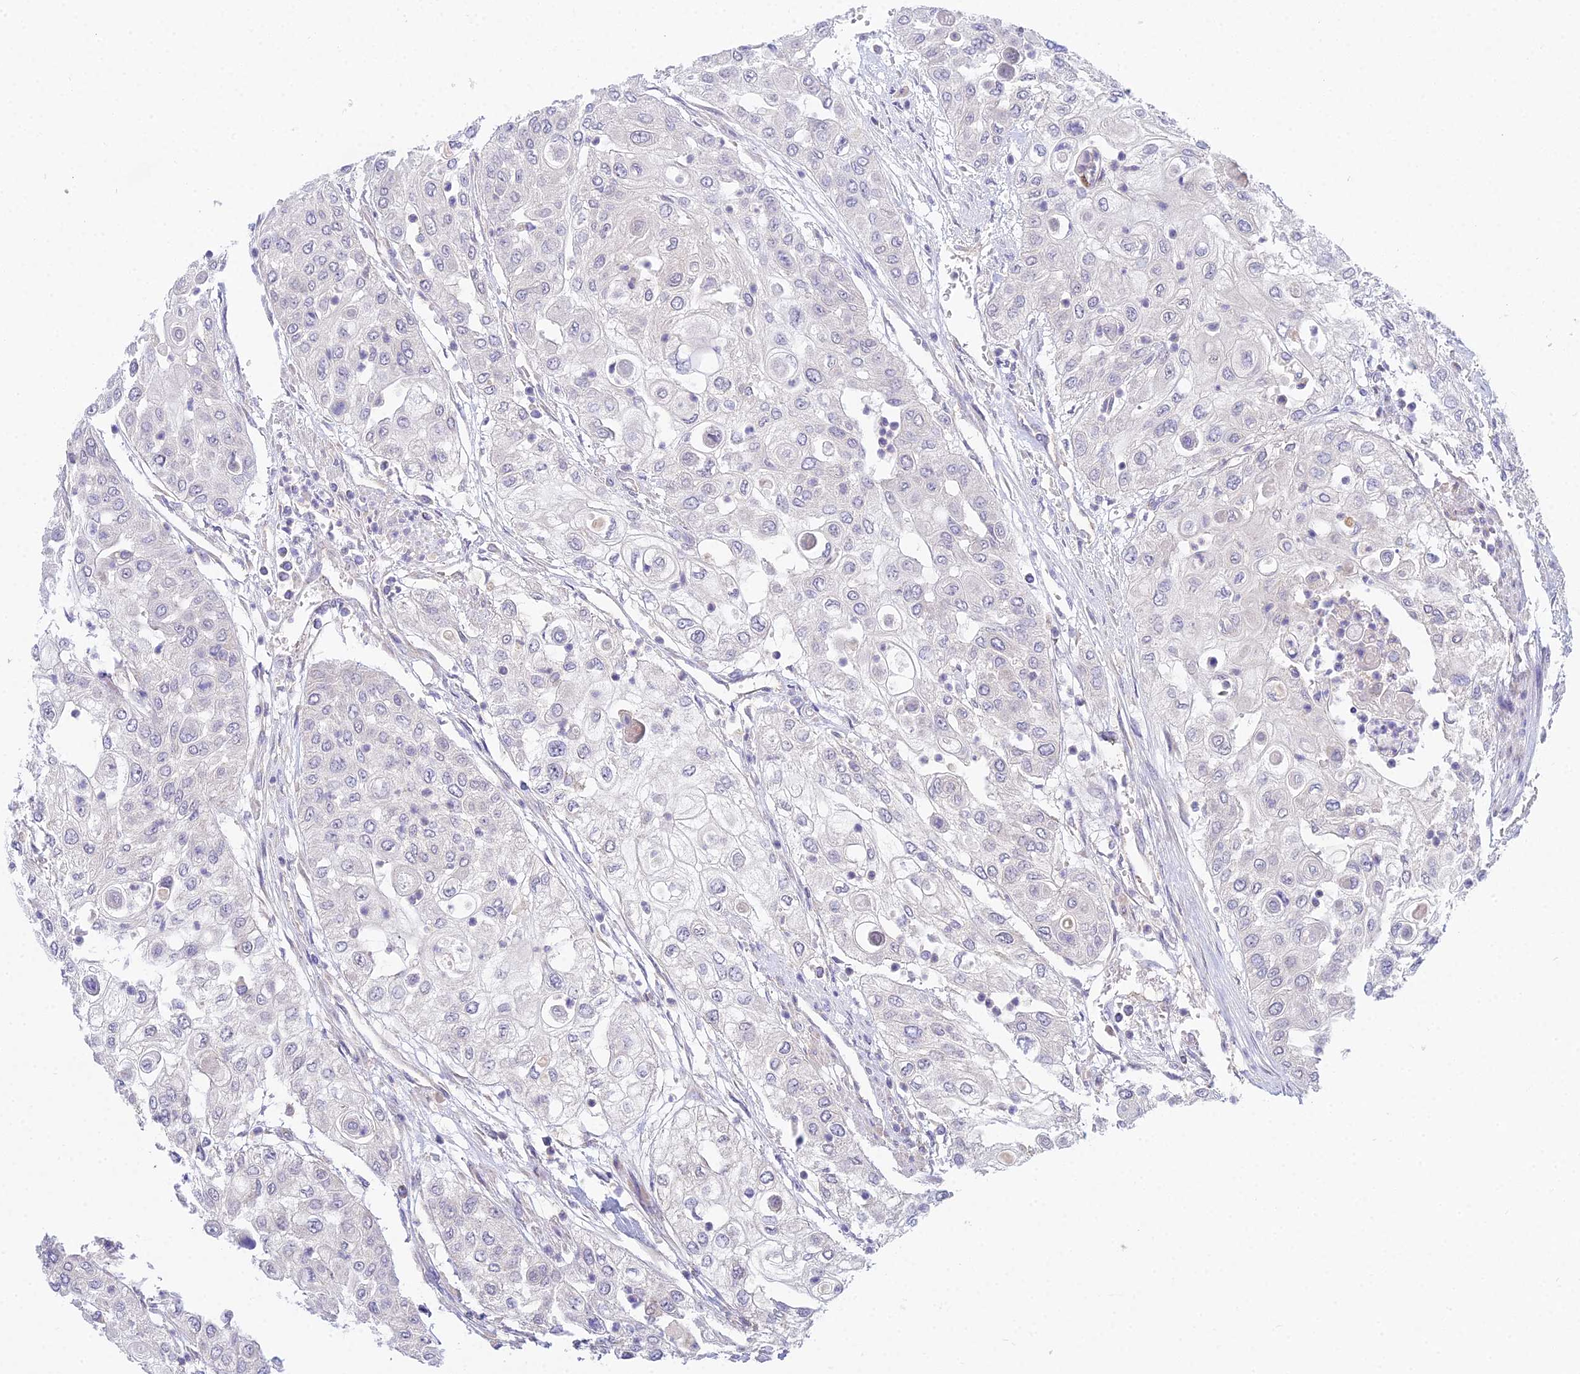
{"staining": {"intensity": "negative", "quantity": "none", "location": "none"}, "tissue": "urothelial cancer", "cell_type": "Tumor cells", "image_type": "cancer", "snomed": [{"axis": "morphology", "description": "Urothelial carcinoma, High grade"}, {"axis": "topography", "description": "Urinary bladder"}], "caption": "An immunohistochemistry (IHC) histopathology image of high-grade urothelial carcinoma is shown. There is no staining in tumor cells of high-grade urothelial carcinoma.", "gene": "METTL26", "patient": {"sex": "female", "age": 79}}